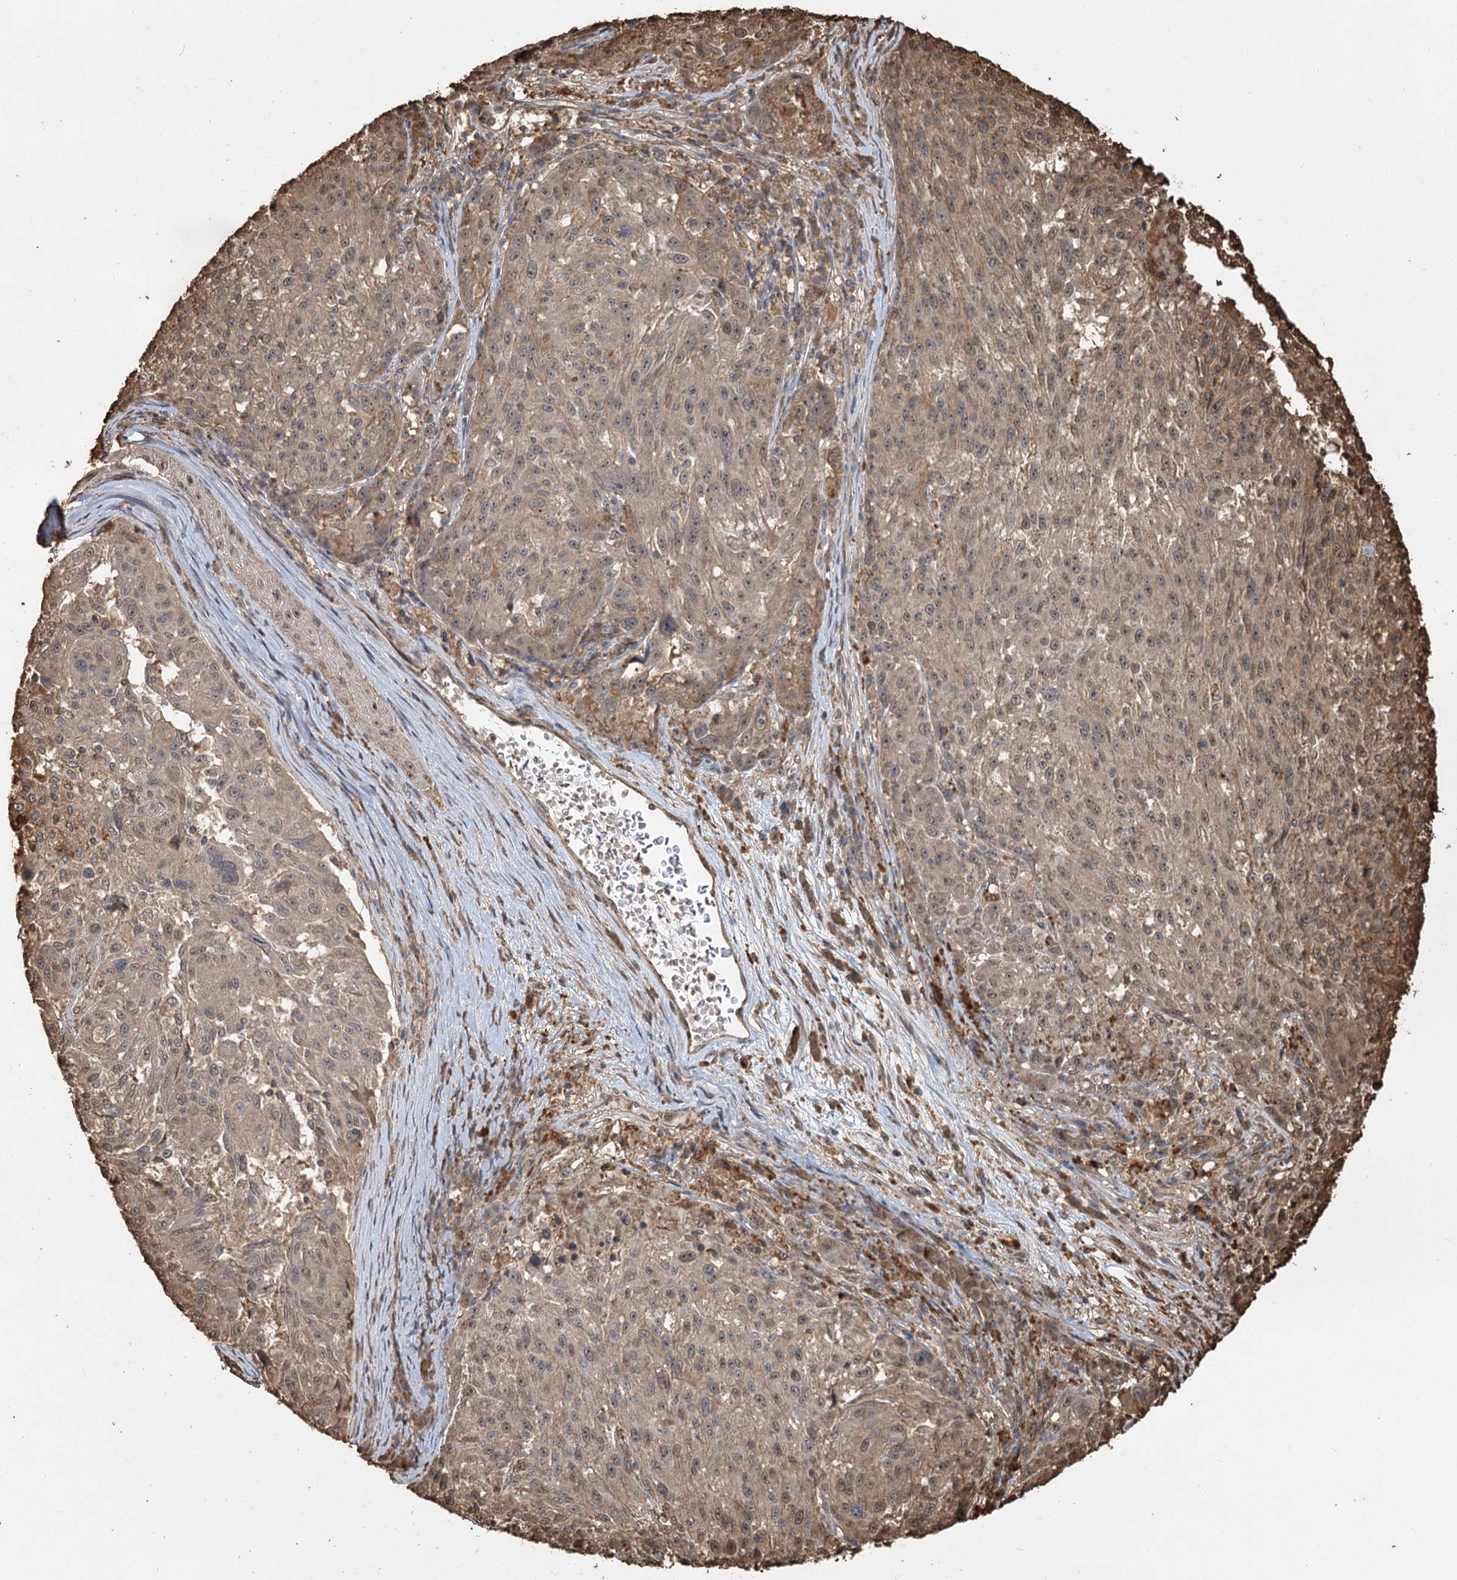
{"staining": {"intensity": "weak", "quantity": ">75%", "location": "cytoplasmic/membranous,nuclear"}, "tissue": "melanoma", "cell_type": "Tumor cells", "image_type": "cancer", "snomed": [{"axis": "morphology", "description": "Malignant melanoma, NOS"}, {"axis": "topography", "description": "Skin"}], "caption": "High-magnification brightfield microscopy of malignant melanoma stained with DAB (3,3'-diaminobenzidine) (brown) and counterstained with hematoxylin (blue). tumor cells exhibit weak cytoplasmic/membranous and nuclear staining is appreciated in approximately>75% of cells.", "gene": "PLCH1", "patient": {"sex": "male", "age": 53}}